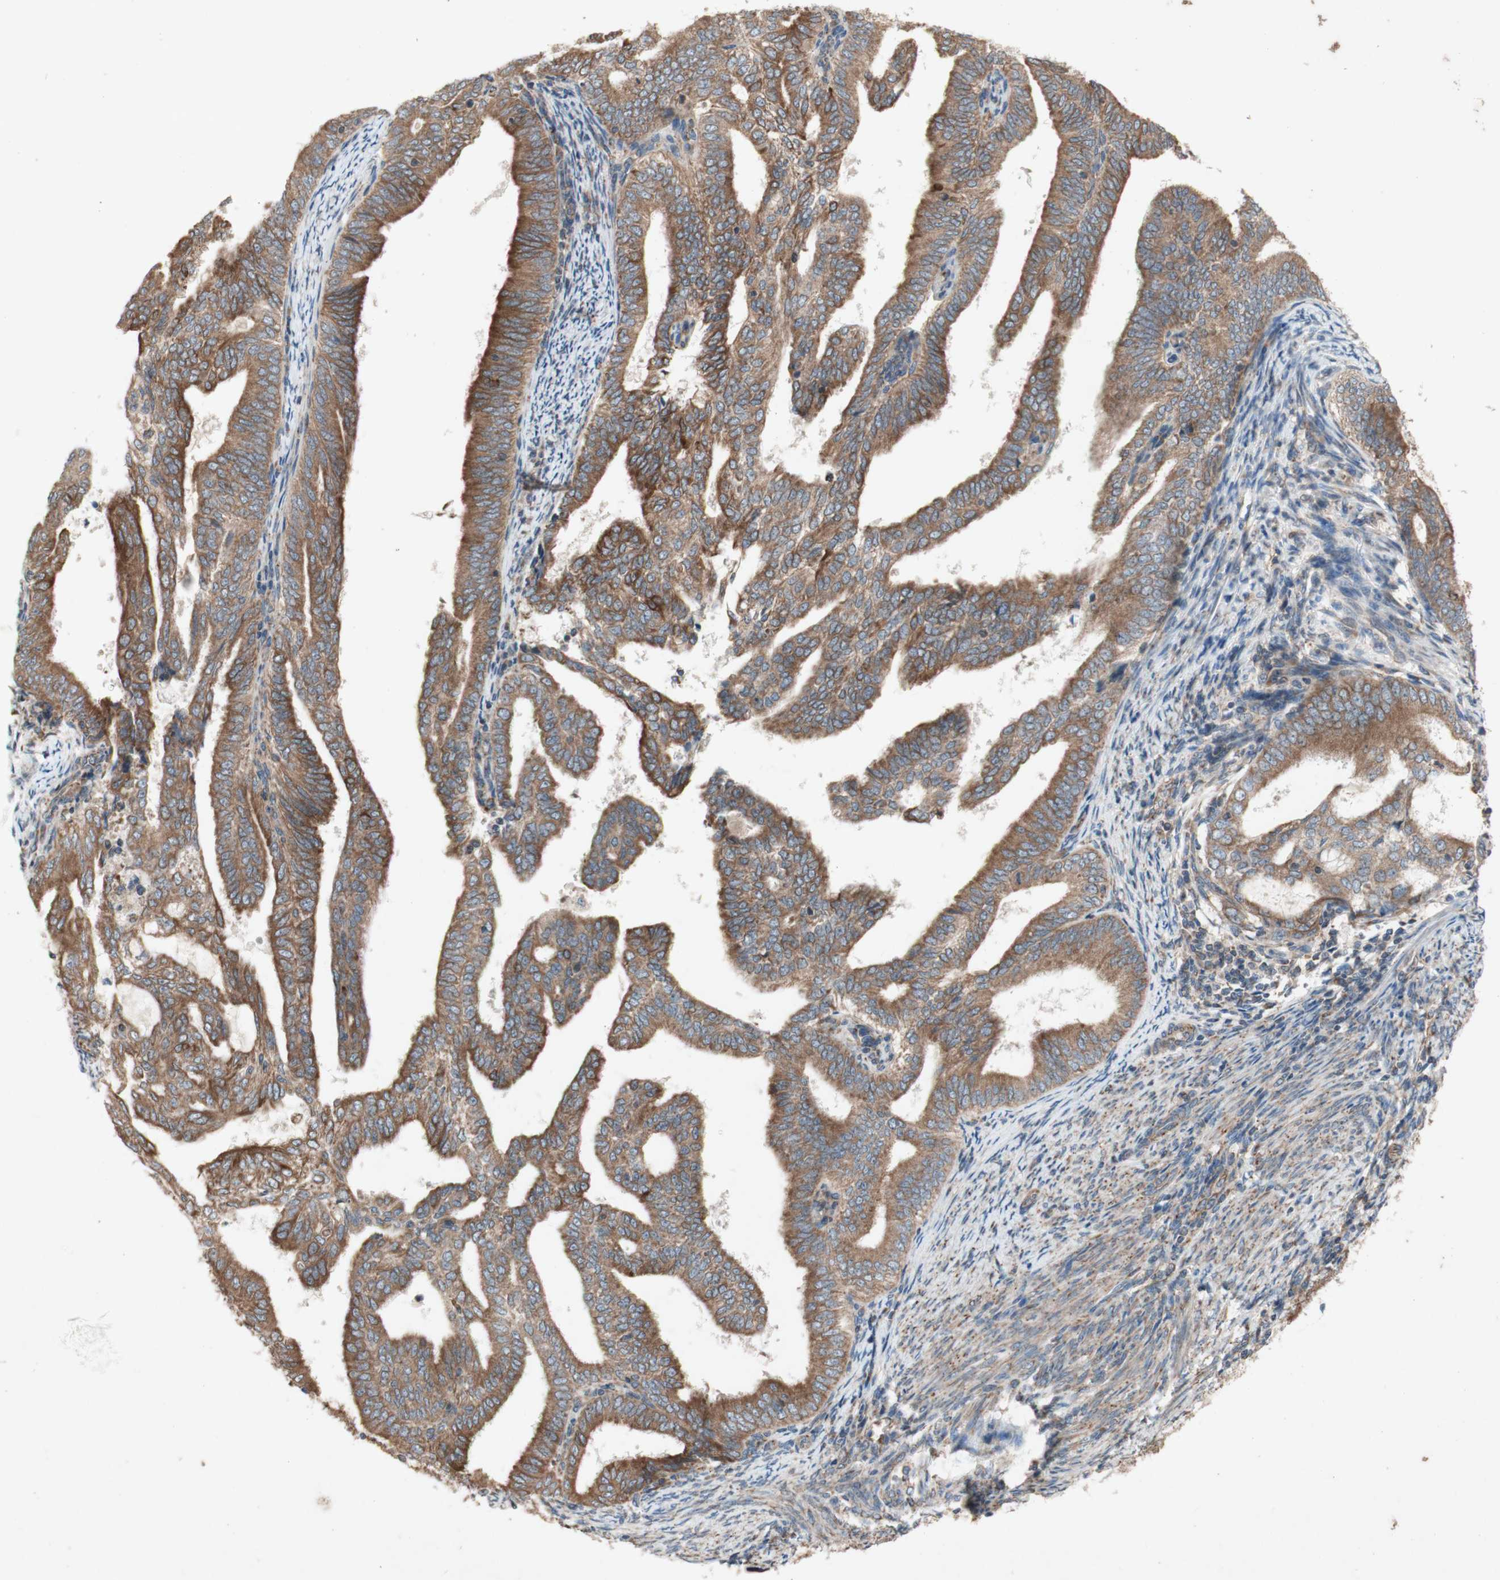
{"staining": {"intensity": "moderate", "quantity": ">75%", "location": "cytoplasmic/membranous"}, "tissue": "endometrial cancer", "cell_type": "Tumor cells", "image_type": "cancer", "snomed": [{"axis": "morphology", "description": "Adenocarcinoma, NOS"}, {"axis": "topography", "description": "Endometrium"}], "caption": "Protein staining reveals moderate cytoplasmic/membranous expression in approximately >75% of tumor cells in endometrial cancer.", "gene": "SOCS2", "patient": {"sex": "female", "age": 58}}